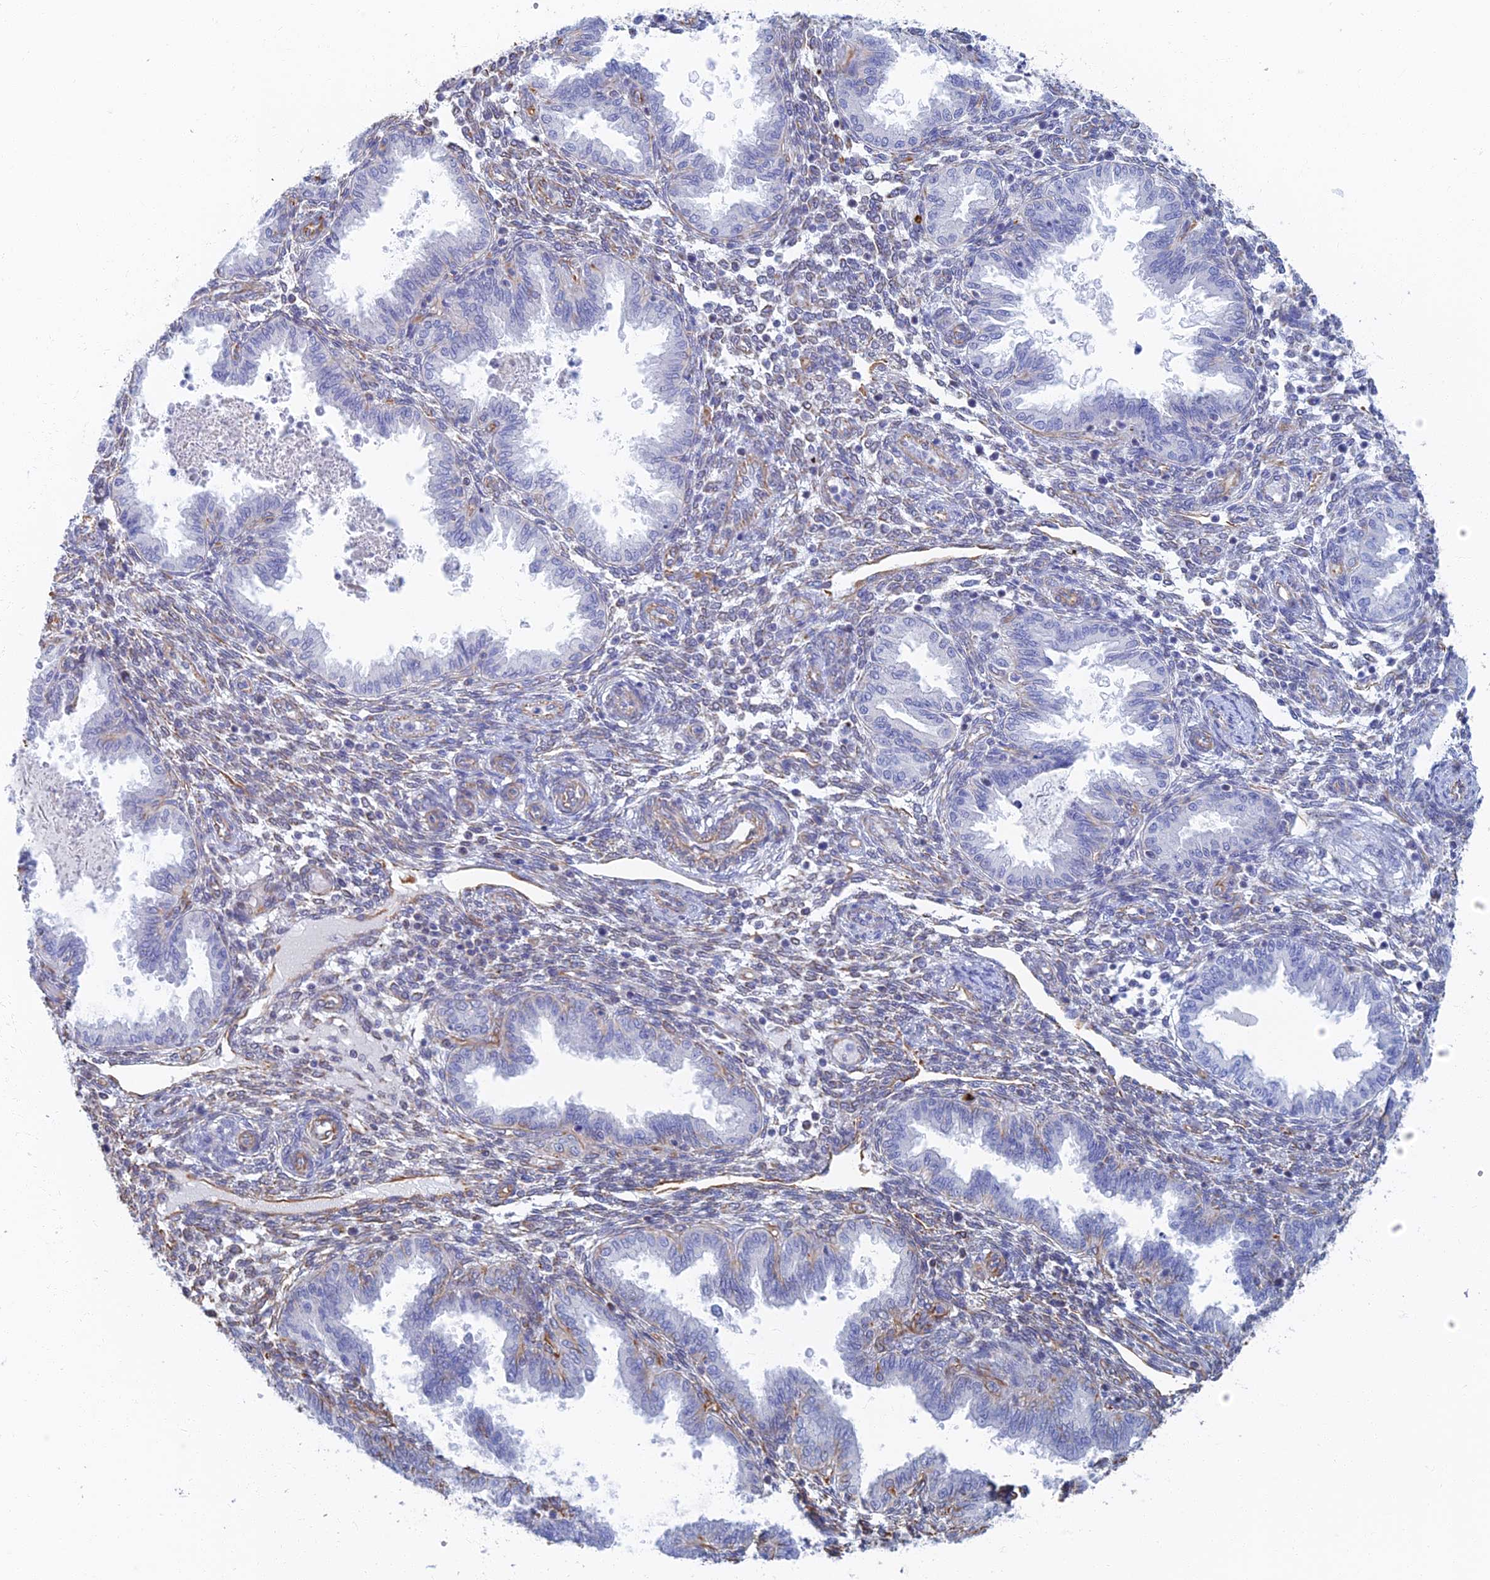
{"staining": {"intensity": "negative", "quantity": "none", "location": "none"}, "tissue": "endometrium", "cell_type": "Cells in endometrial stroma", "image_type": "normal", "snomed": [{"axis": "morphology", "description": "Normal tissue, NOS"}, {"axis": "topography", "description": "Endometrium"}], "caption": "Immunohistochemical staining of unremarkable human endometrium demonstrates no significant positivity in cells in endometrial stroma.", "gene": "RMC1", "patient": {"sex": "female", "age": 33}}